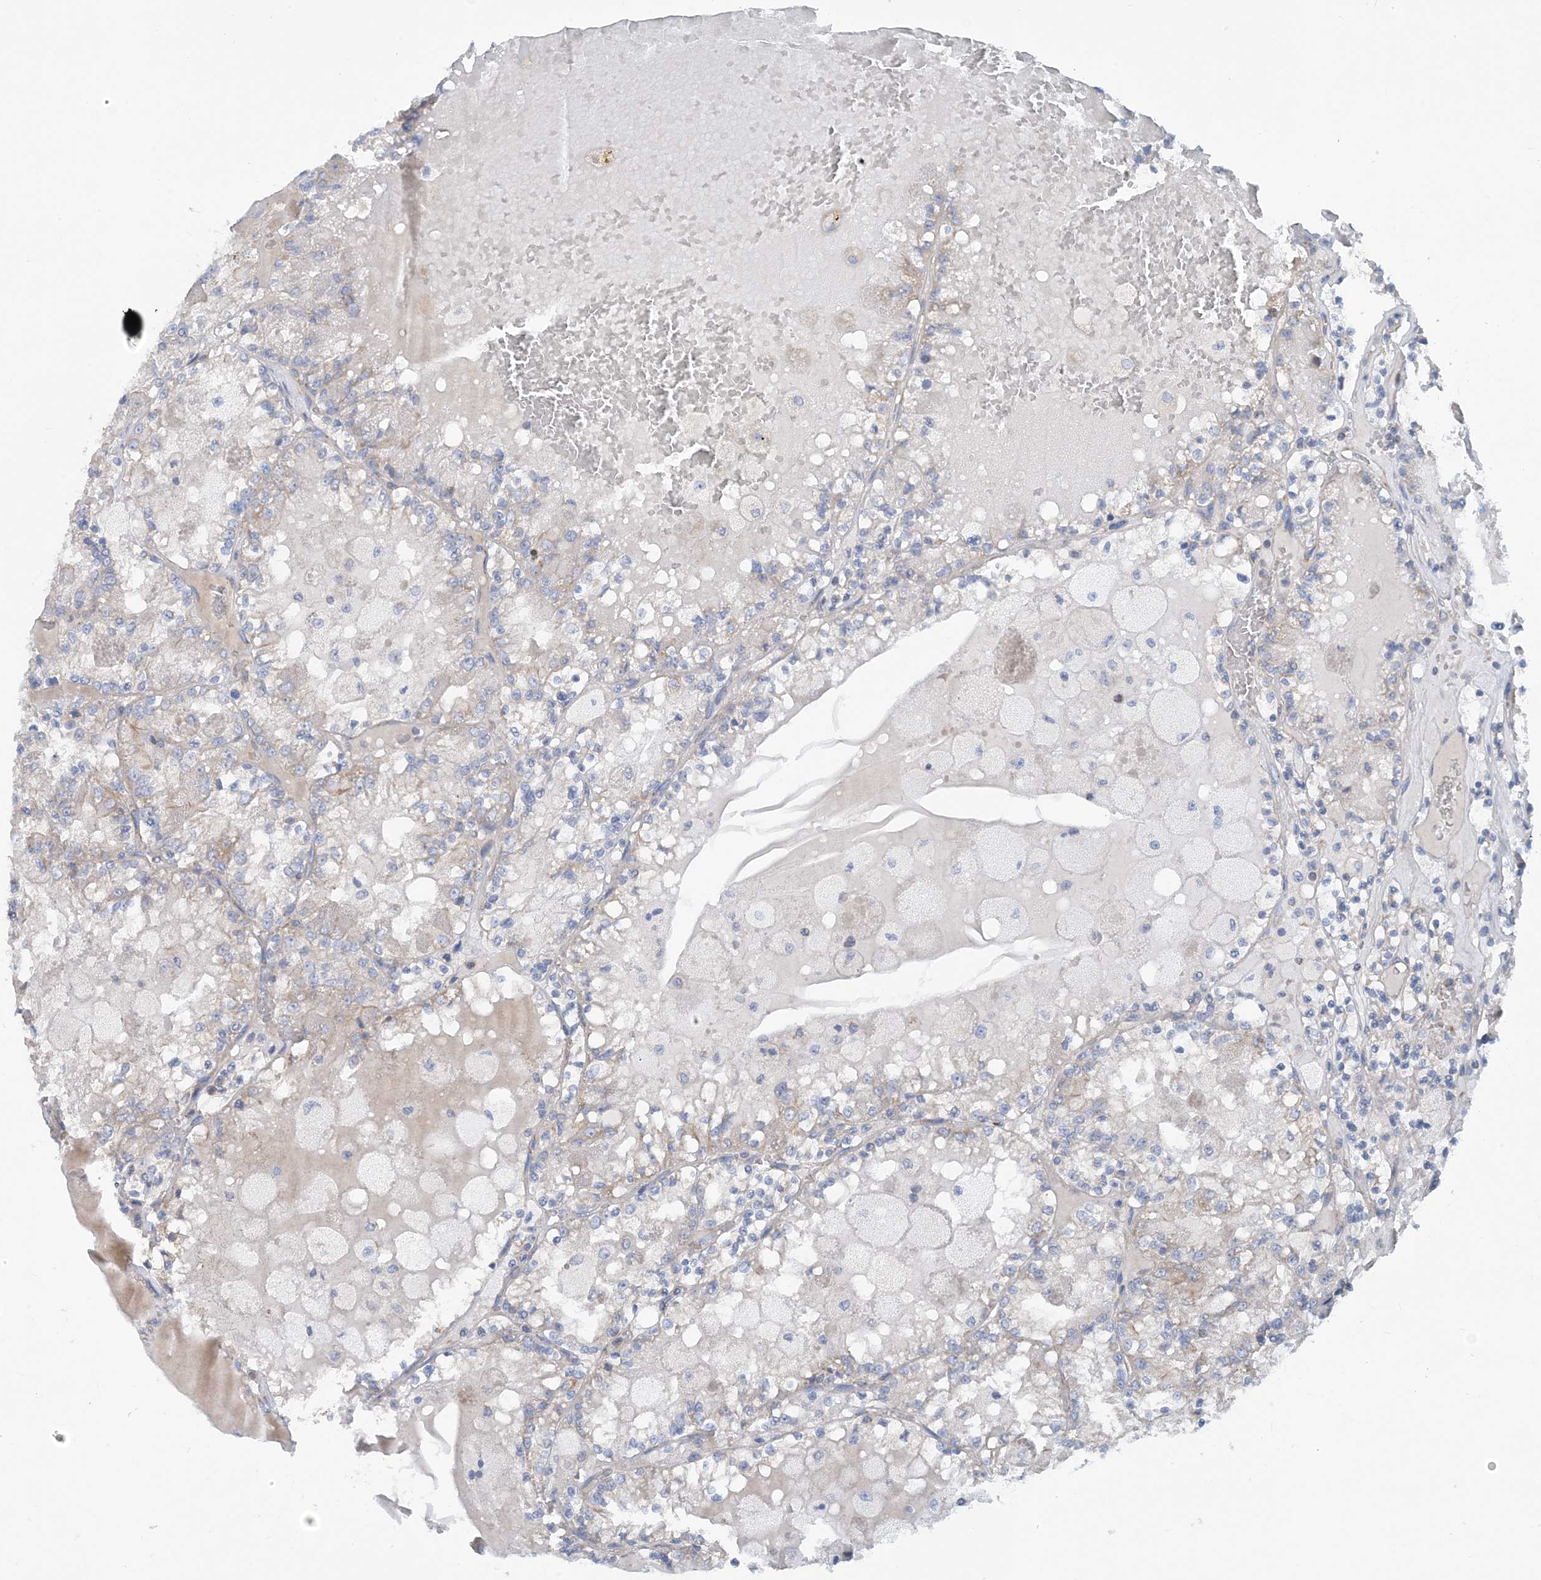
{"staining": {"intensity": "weak", "quantity": "<25%", "location": "cytoplasmic/membranous"}, "tissue": "renal cancer", "cell_type": "Tumor cells", "image_type": "cancer", "snomed": [{"axis": "morphology", "description": "Adenocarcinoma, NOS"}, {"axis": "topography", "description": "Kidney"}], "caption": "Immunohistochemical staining of human renal adenocarcinoma shows no significant expression in tumor cells. (Brightfield microscopy of DAB immunohistochemistry (IHC) at high magnification).", "gene": "PHOSPHO2", "patient": {"sex": "female", "age": 56}}